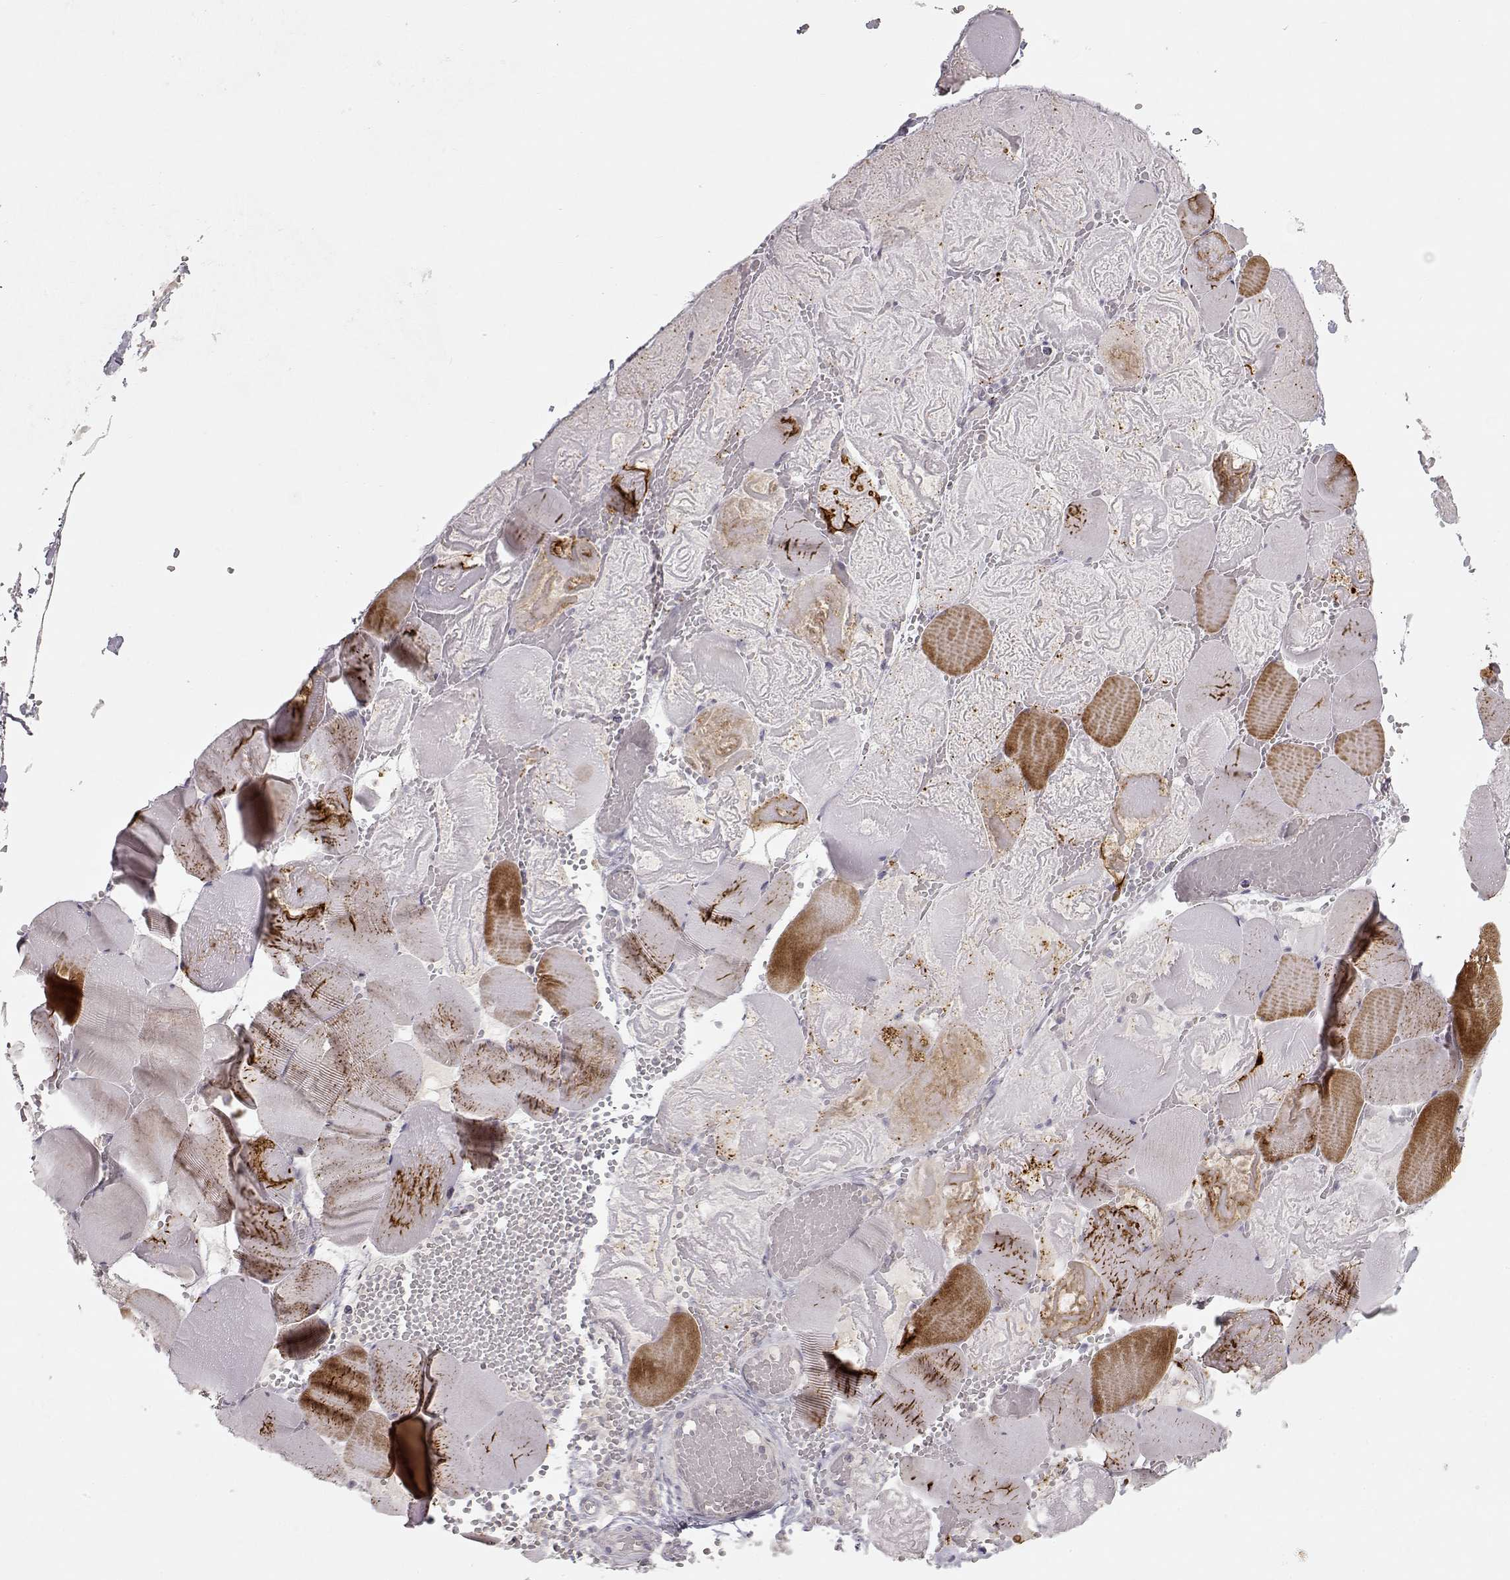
{"staining": {"intensity": "strong", "quantity": "<25%", "location": "cytoplasmic/membranous"}, "tissue": "skeletal muscle", "cell_type": "Myocytes", "image_type": "normal", "snomed": [{"axis": "morphology", "description": "Normal tissue, NOS"}, {"axis": "morphology", "description": "Malignant melanoma, Metastatic site"}, {"axis": "topography", "description": "Skeletal muscle"}], "caption": "Myocytes exhibit medium levels of strong cytoplasmic/membranous positivity in approximately <25% of cells in unremarkable human skeletal muscle. (Stains: DAB (3,3'-diaminobenzidine) in brown, nuclei in blue, Microscopy: brightfield microscopy at high magnification).", "gene": "ARHGAP8", "patient": {"sex": "male", "age": 50}}